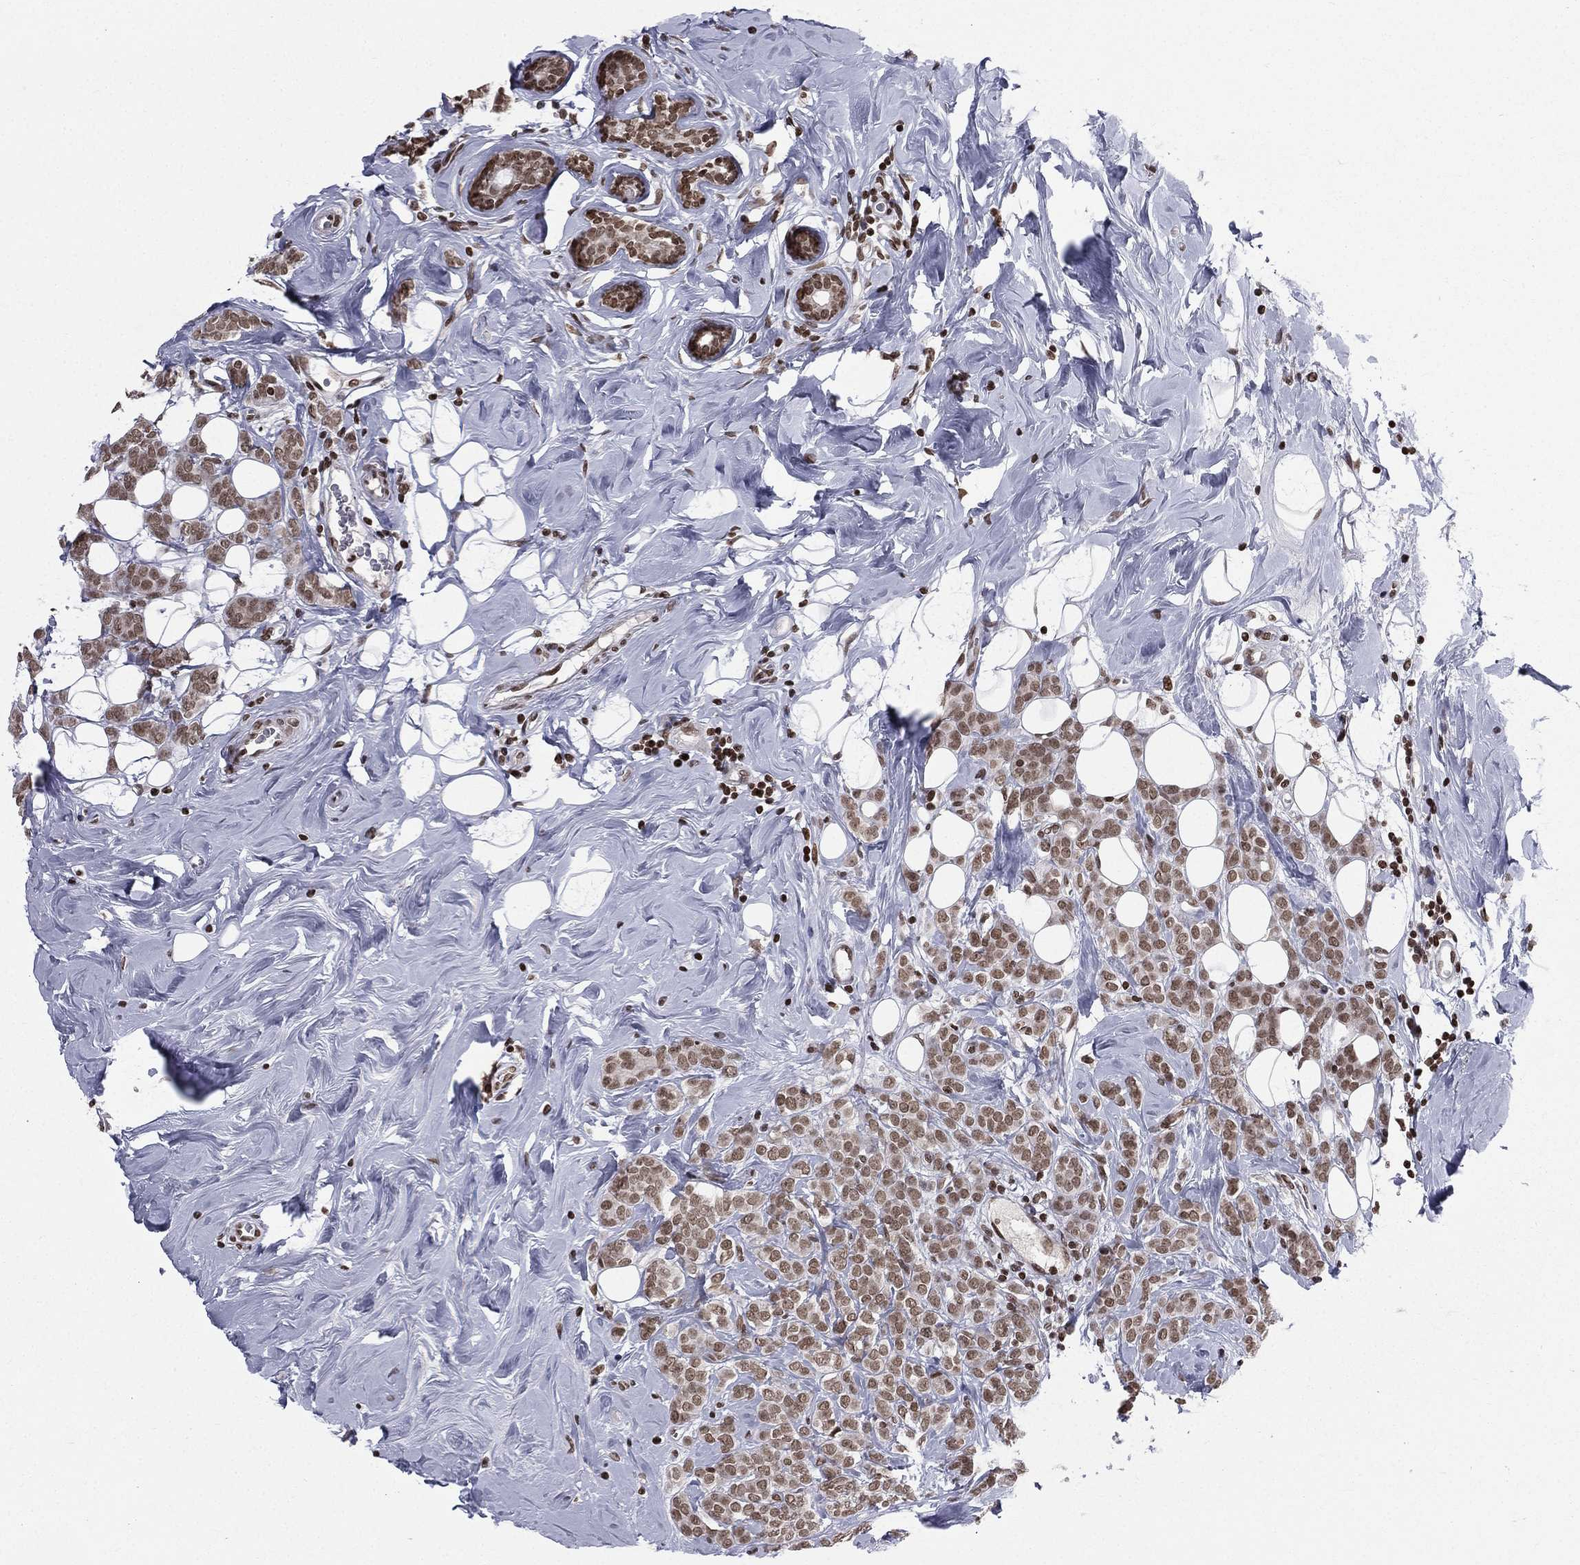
{"staining": {"intensity": "moderate", "quantity": ">75%", "location": "nuclear"}, "tissue": "breast cancer", "cell_type": "Tumor cells", "image_type": "cancer", "snomed": [{"axis": "morphology", "description": "Lobular carcinoma"}, {"axis": "topography", "description": "Breast"}], "caption": "Protein expression analysis of human breast cancer reveals moderate nuclear expression in about >75% of tumor cells.", "gene": "RFX7", "patient": {"sex": "female", "age": 49}}